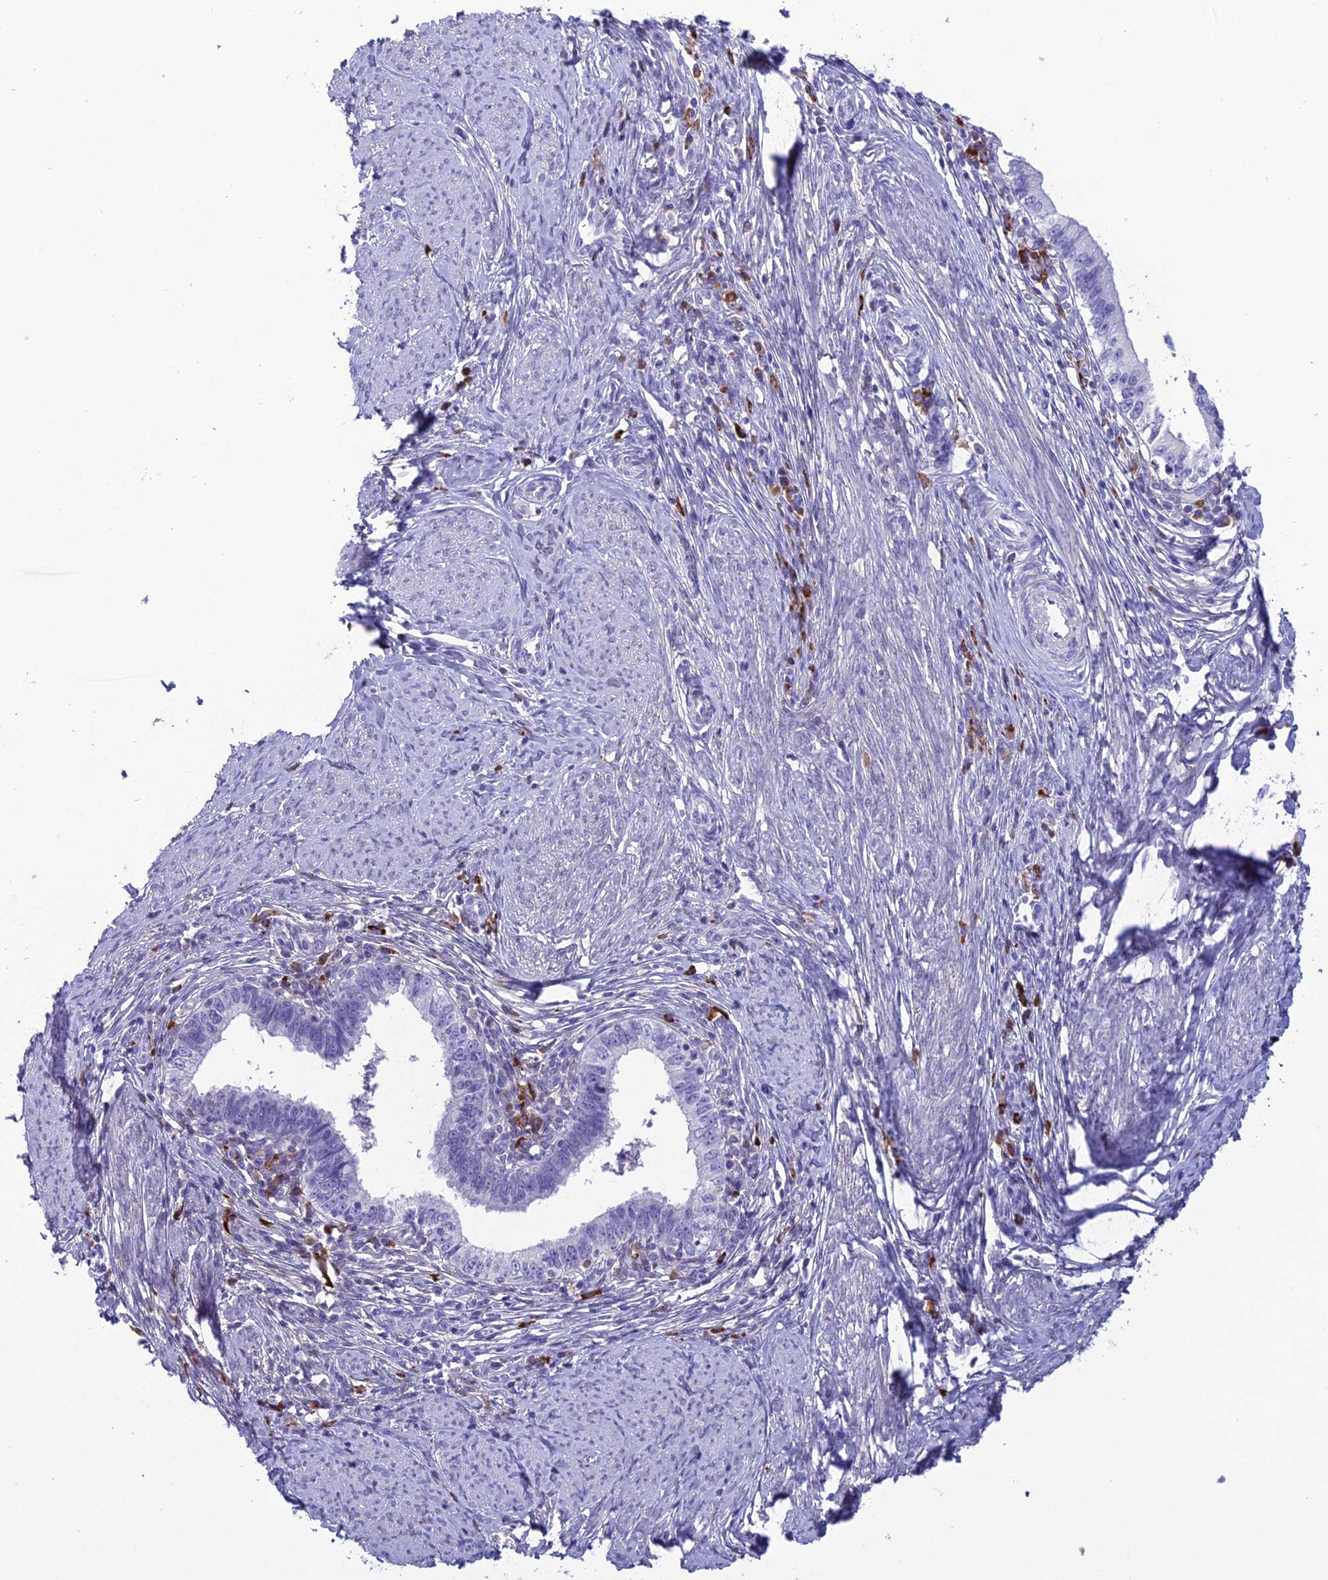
{"staining": {"intensity": "negative", "quantity": "none", "location": "none"}, "tissue": "cervical cancer", "cell_type": "Tumor cells", "image_type": "cancer", "snomed": [{"axis": "morphology", "description": "Adenocarcinoma, NOS"}, {"axis": "topography", "description": "Cervix"}], "caption": "A photomicrograph of human cervical cancer is negative for staining in tumor cells.", "gene": "CRB2", "patient": {"sex": "female", "age": 36}}